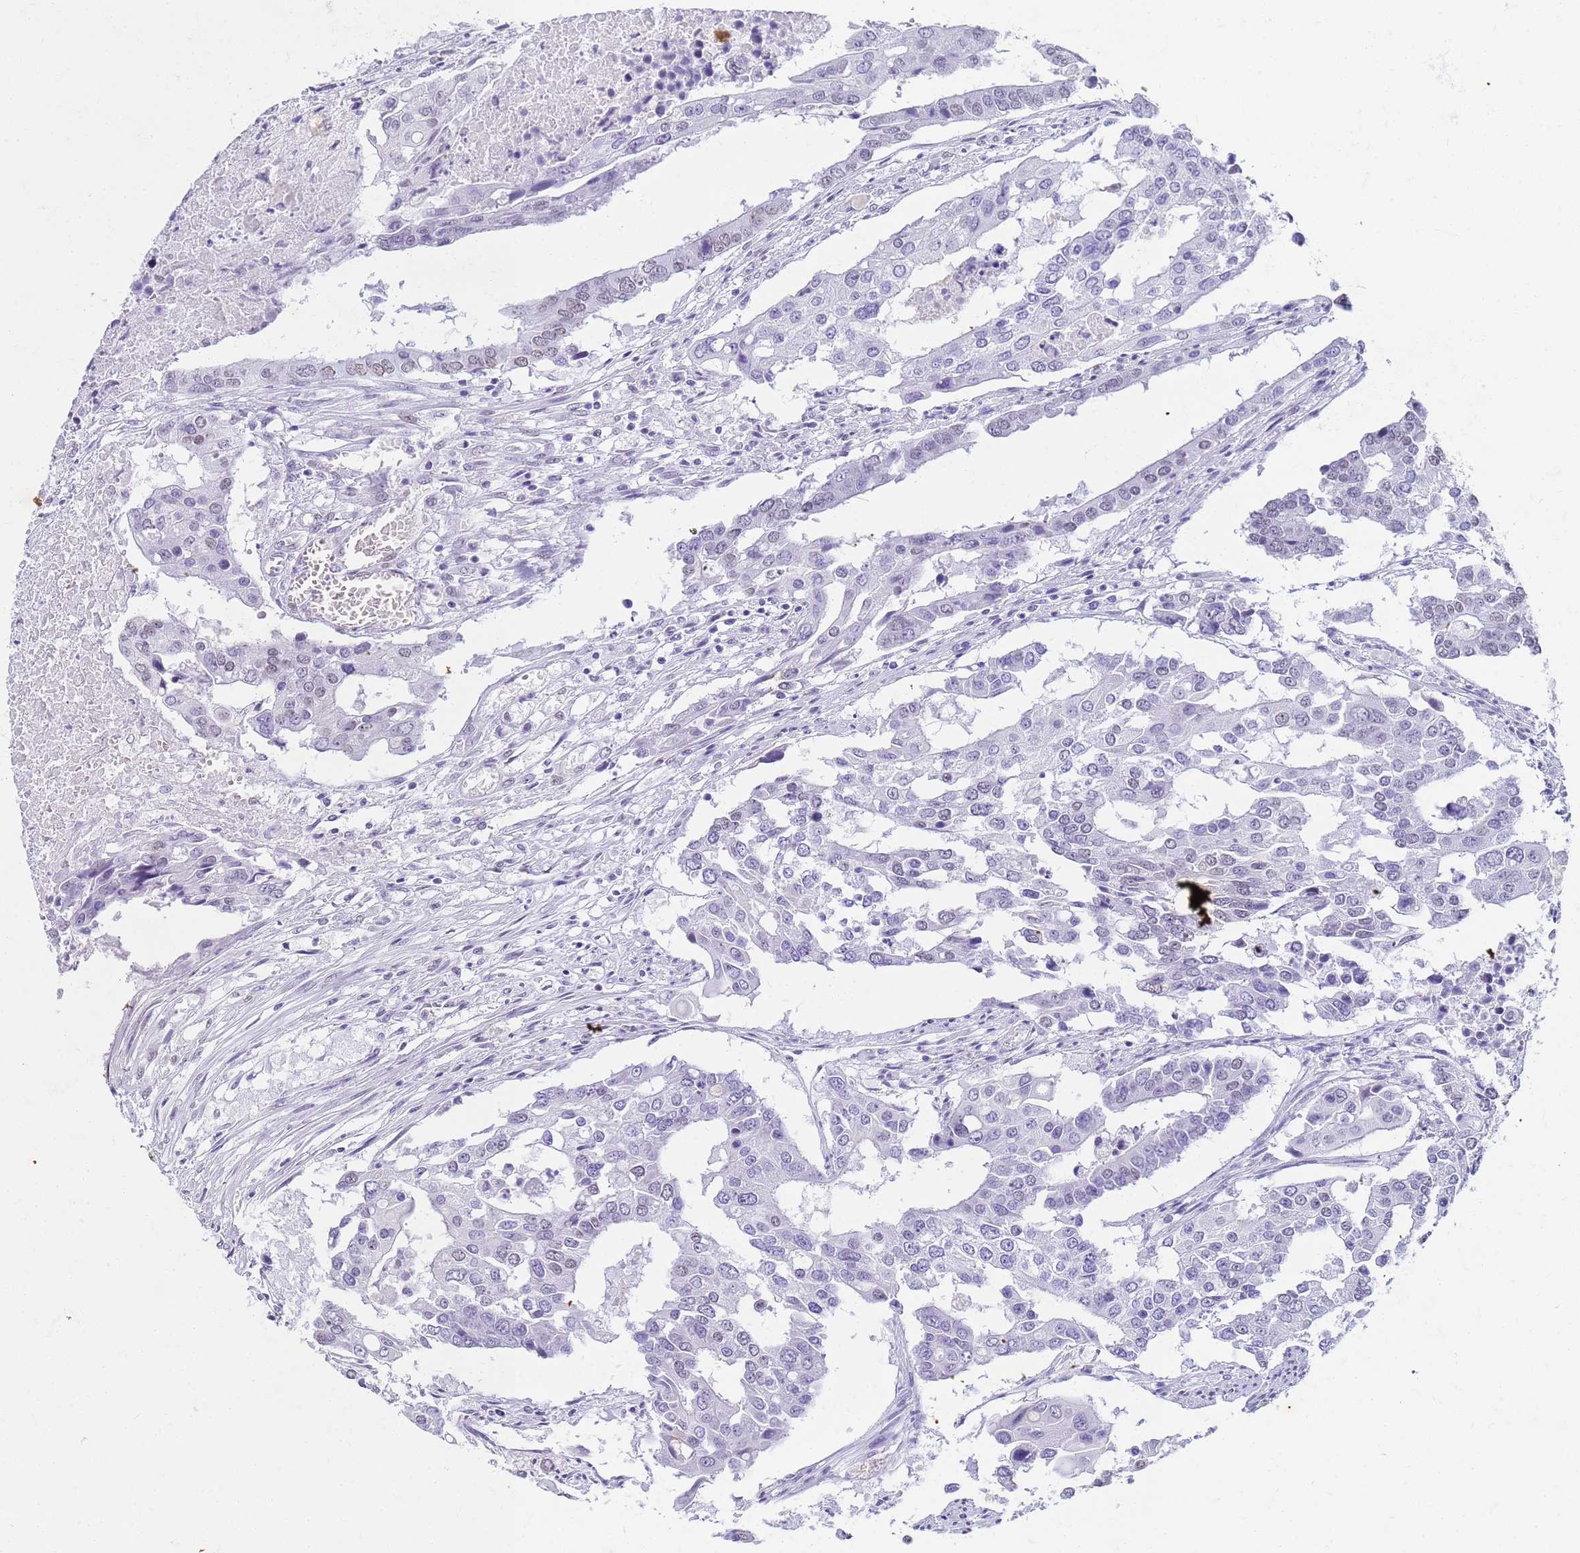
{"staining": {"intensity": "negative", "quantity": "none", "location": "none"}, "tissue": "colorectal cancer", "cell_type": "Tumor cells", "image_type": "cancer", "snomed": [{"axis": "morphology", "description": "Adenocarcinoma, NOS"}, {"axis": "topography", "description": "Colon"}], "caption": "Colorectal cancer was stained to show a protein in brown. There is no significant positivity in tumor cells. The staining is performed using DAB brown chromogen with nuclei counter-stained in using hematoxylin.", "gene": "SLC7A9", "patient": {"sex": "male", "age": 77}}